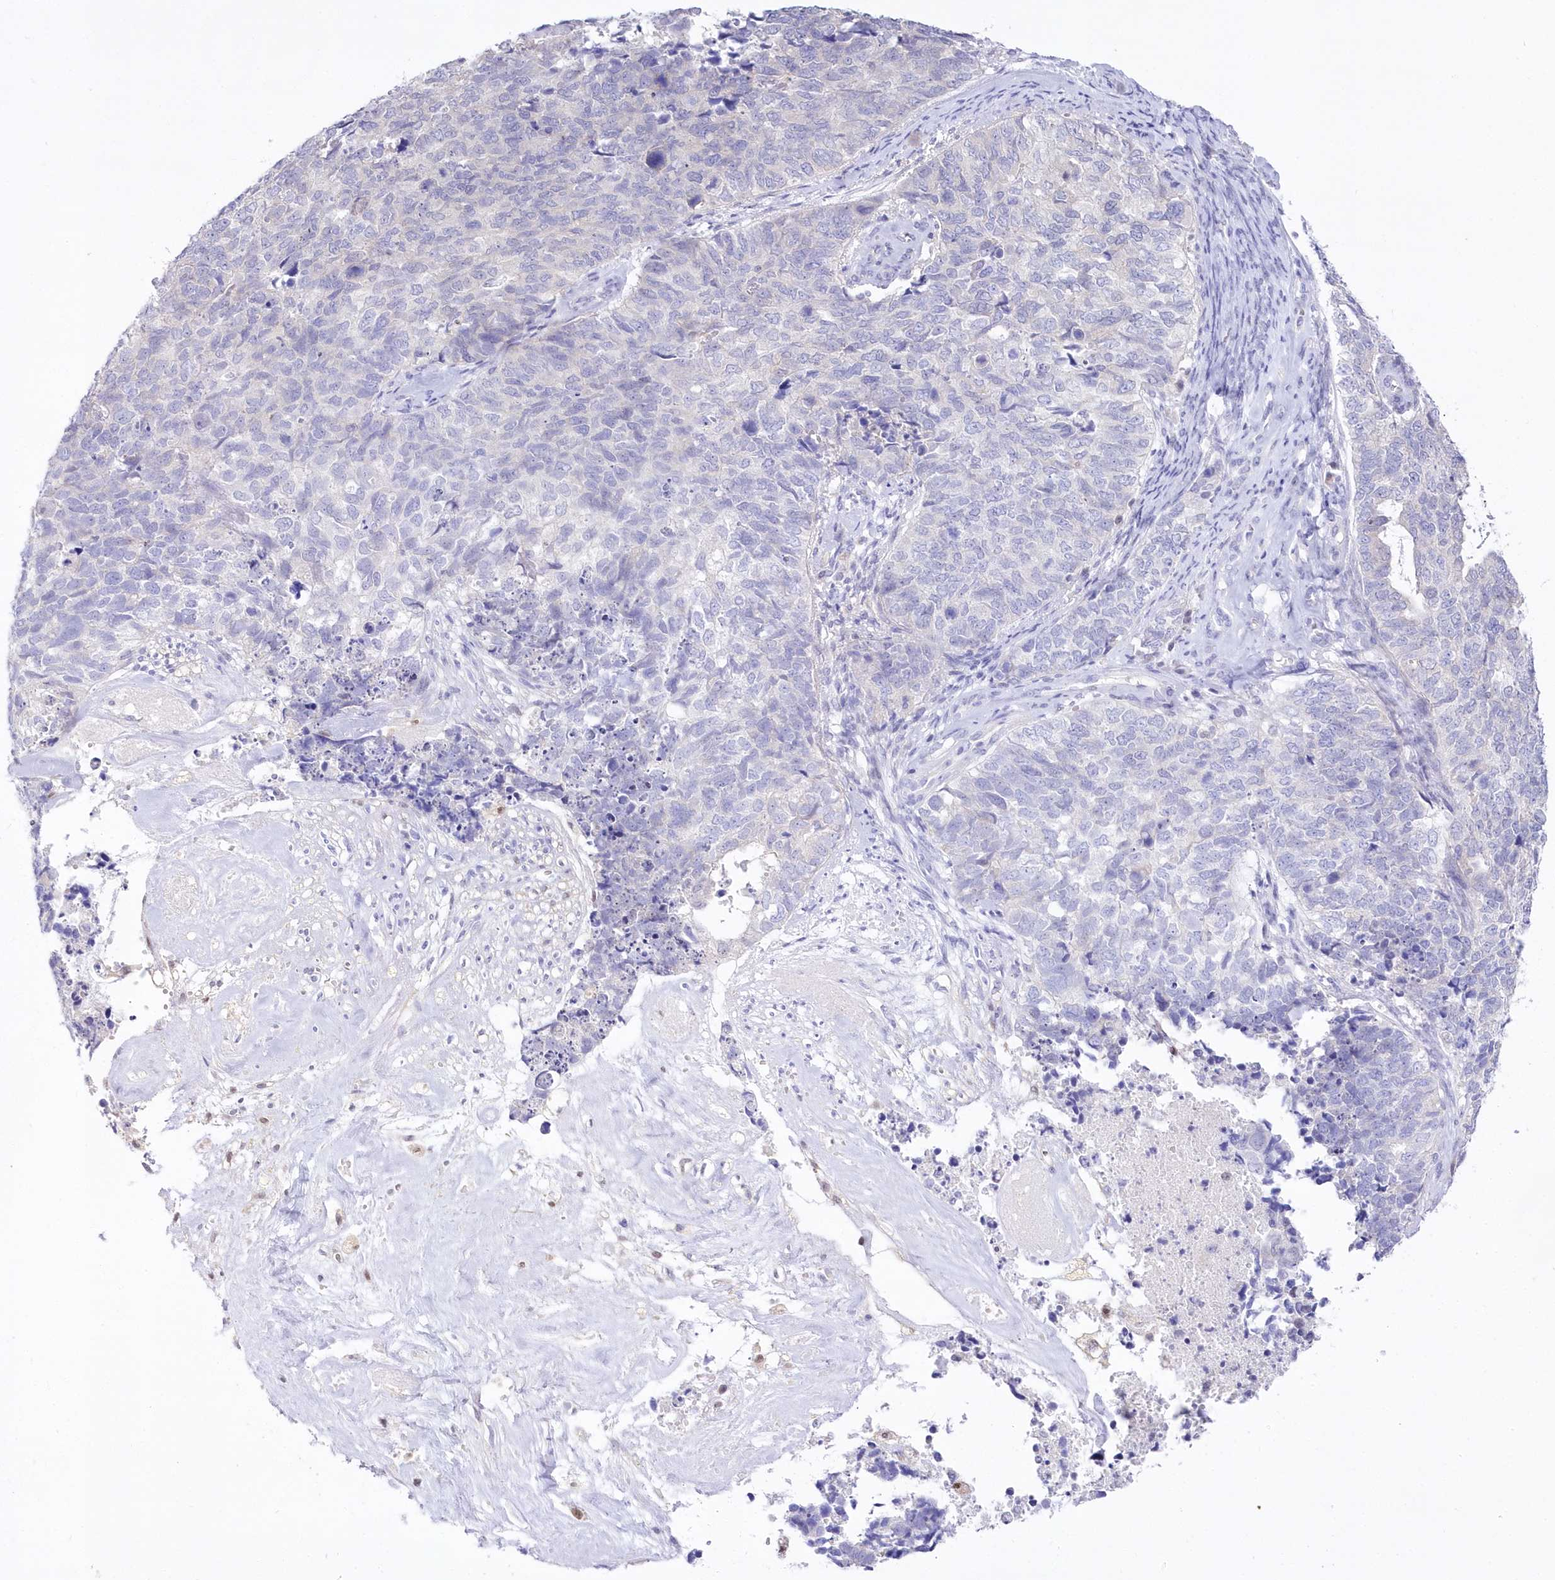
{"staining": {"intensity": "negative", "quantity": "none", "location": "none"}, "tissue": "cervical cancer", "cell_type": "Tumor cells", "image_type": "cancer", "snomed": [{"axis": "morphology", "description": "Squamous cell carcinoma, NOS"}, {"axis": "topography", "description": "Cervix"}], "caption": "Photomicrograph shows no protein expression in tumor cells of squamous cell carcinoma (cervical) tissue.", "gene": "UBA6", "patient": {"sex": "female", "age": 63}}